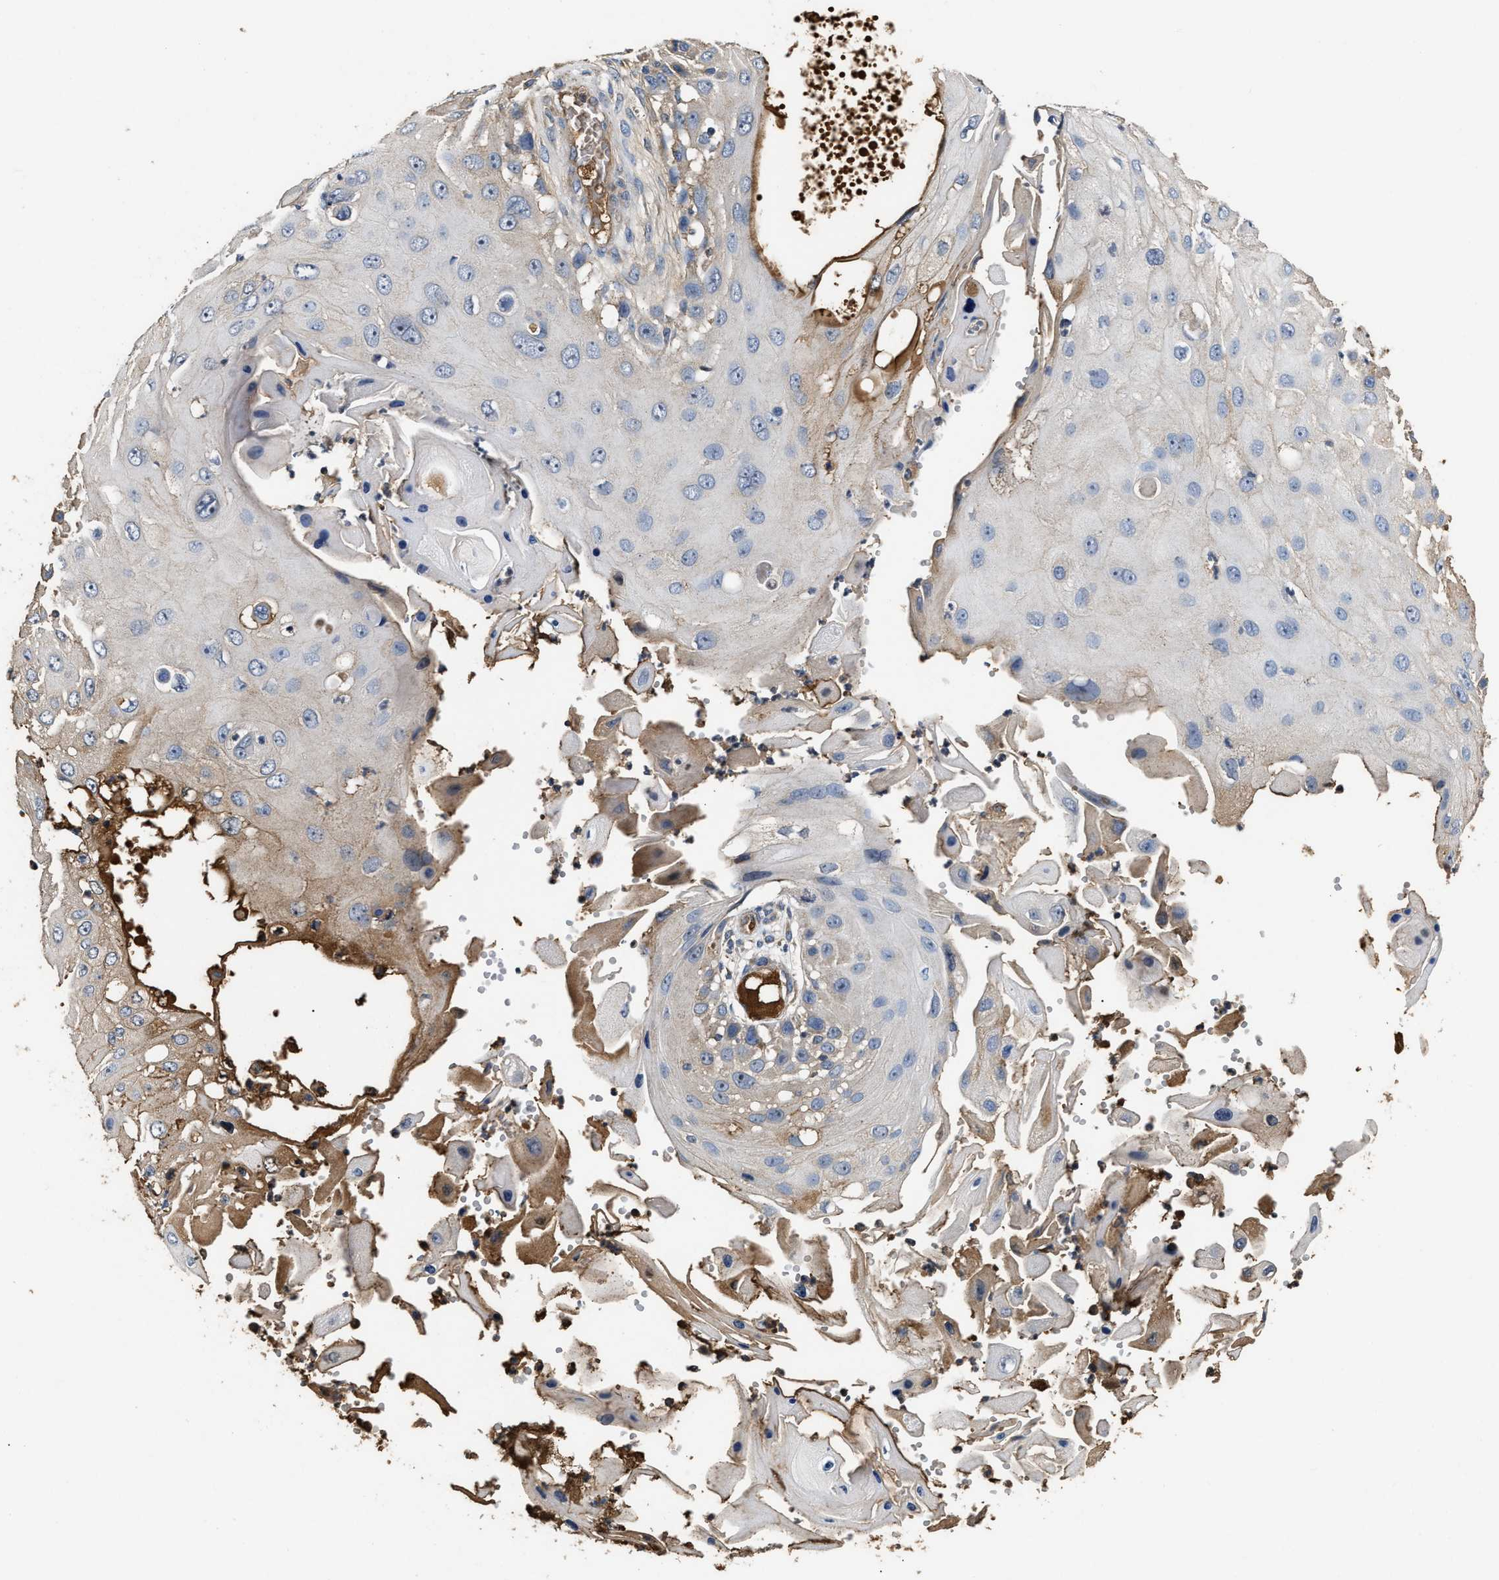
{"staining": {"intensity": "weak", "quantity": "<25%", "location": "cytoplasmic/membranous"}, "tissue": "skin cancer", "cell_type": "Tumor cells", "image_type": "cancer", "snomed": [{"axis": "morphology", "description": "Squamous cell carcinoma, NOS"}, {"axis": "topography", "description": "Skin"}], "caption": "This is an IHC histopathology image of human skin squamous cell carcinoma. There is no staining in tumor cells.", "gene": "C3", "patient": {"sex": "female", "age": 44}}